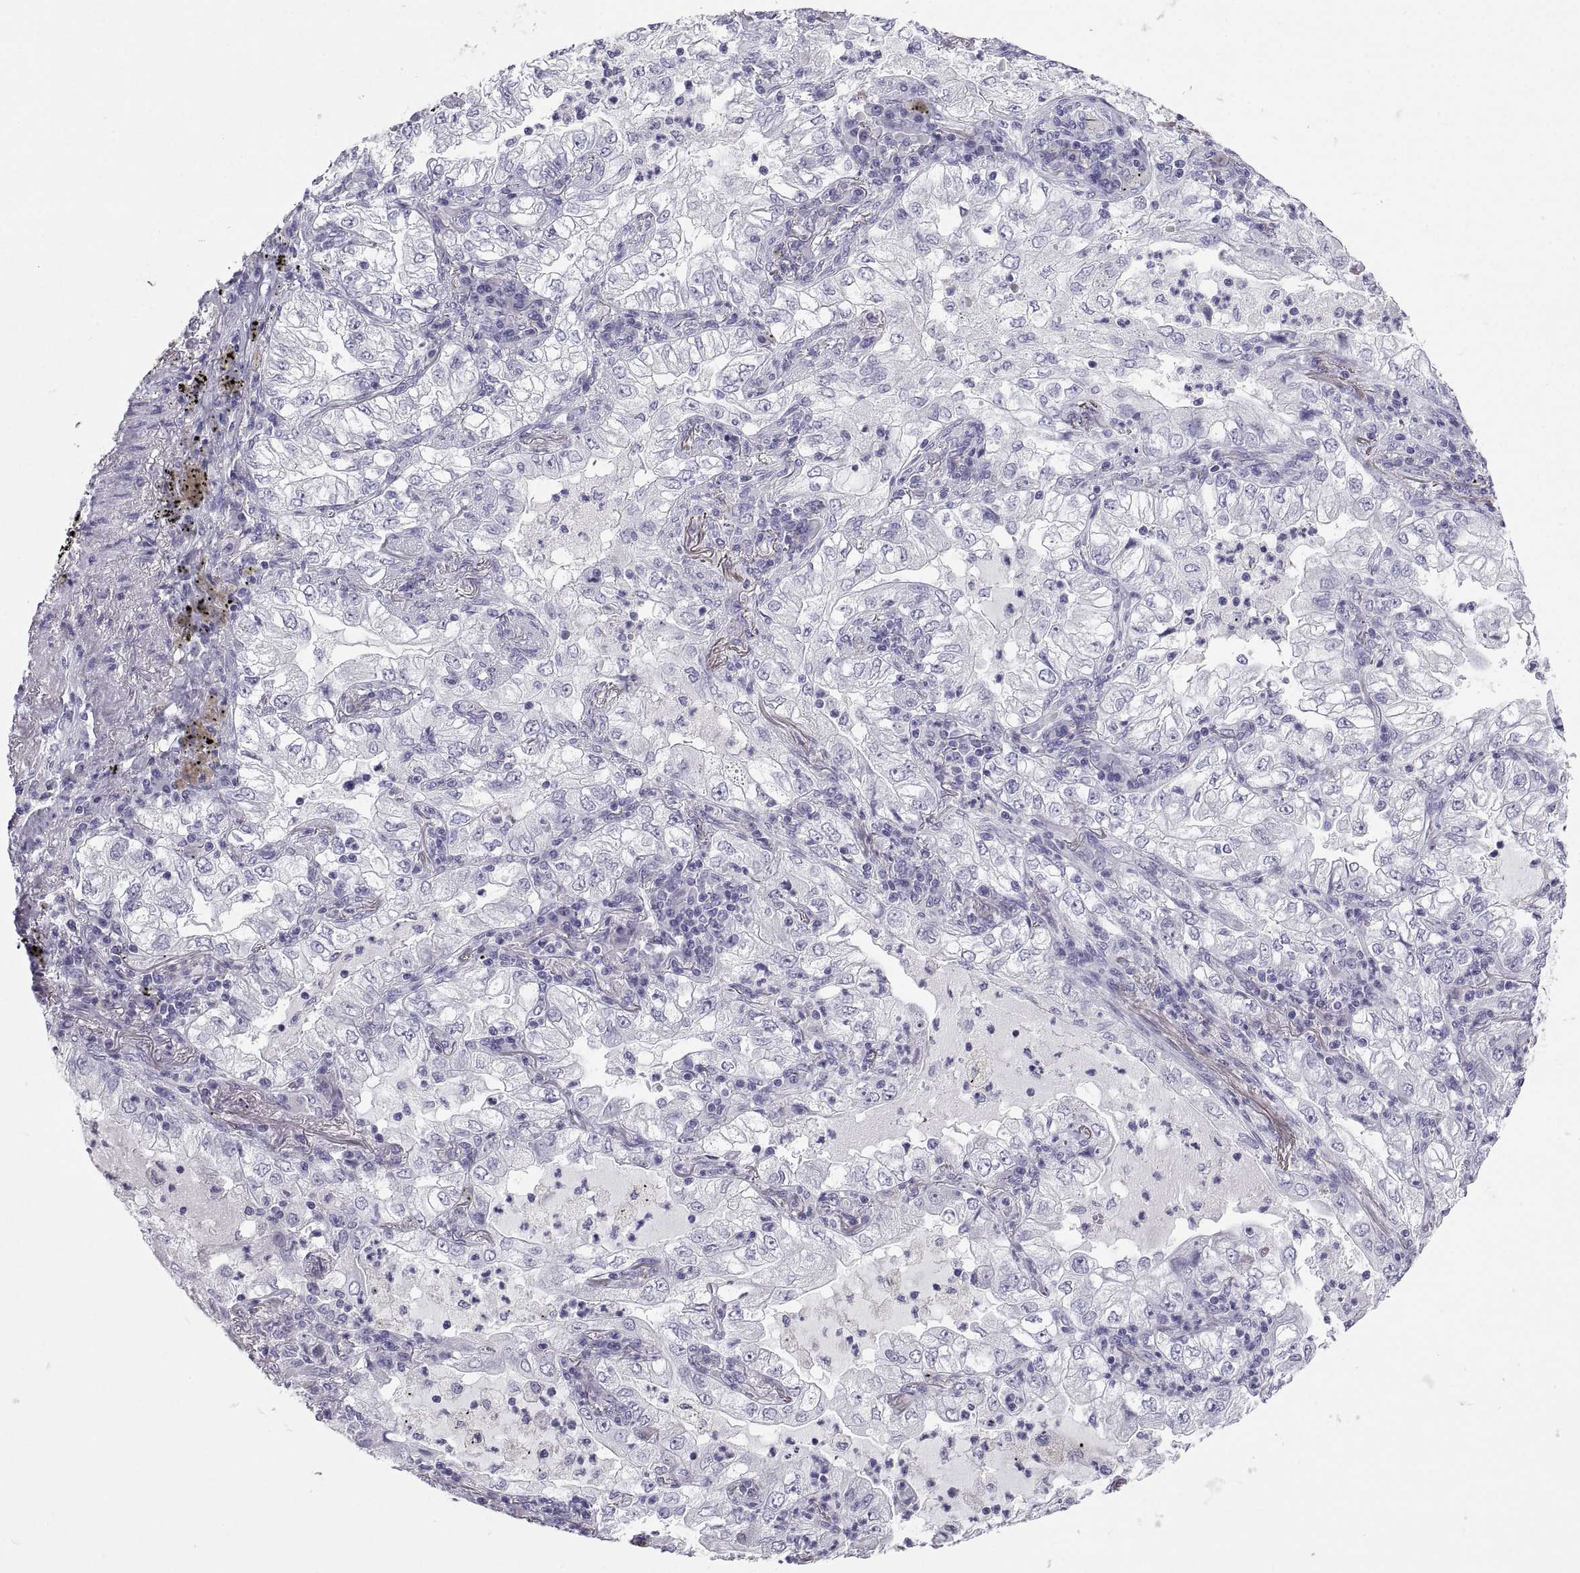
{"staining": {"intensity": "negative", "quantity": "none", "location": "none"}, "tissue": "lung cancer", "cell_type": "Tumor cells", "image_type": "cancer", "snomed": [{"axis": "morphology", "description": "Adenocarcinoma, NOS"}, {"axis": "topography", "description": "Lung"}], "caption": "Tumor cells are negative for brown protein staining in lung cancer (adenocarcinoma).", "gene": "PCSK1N", "patient": {"sex": "female", "age": 73}}